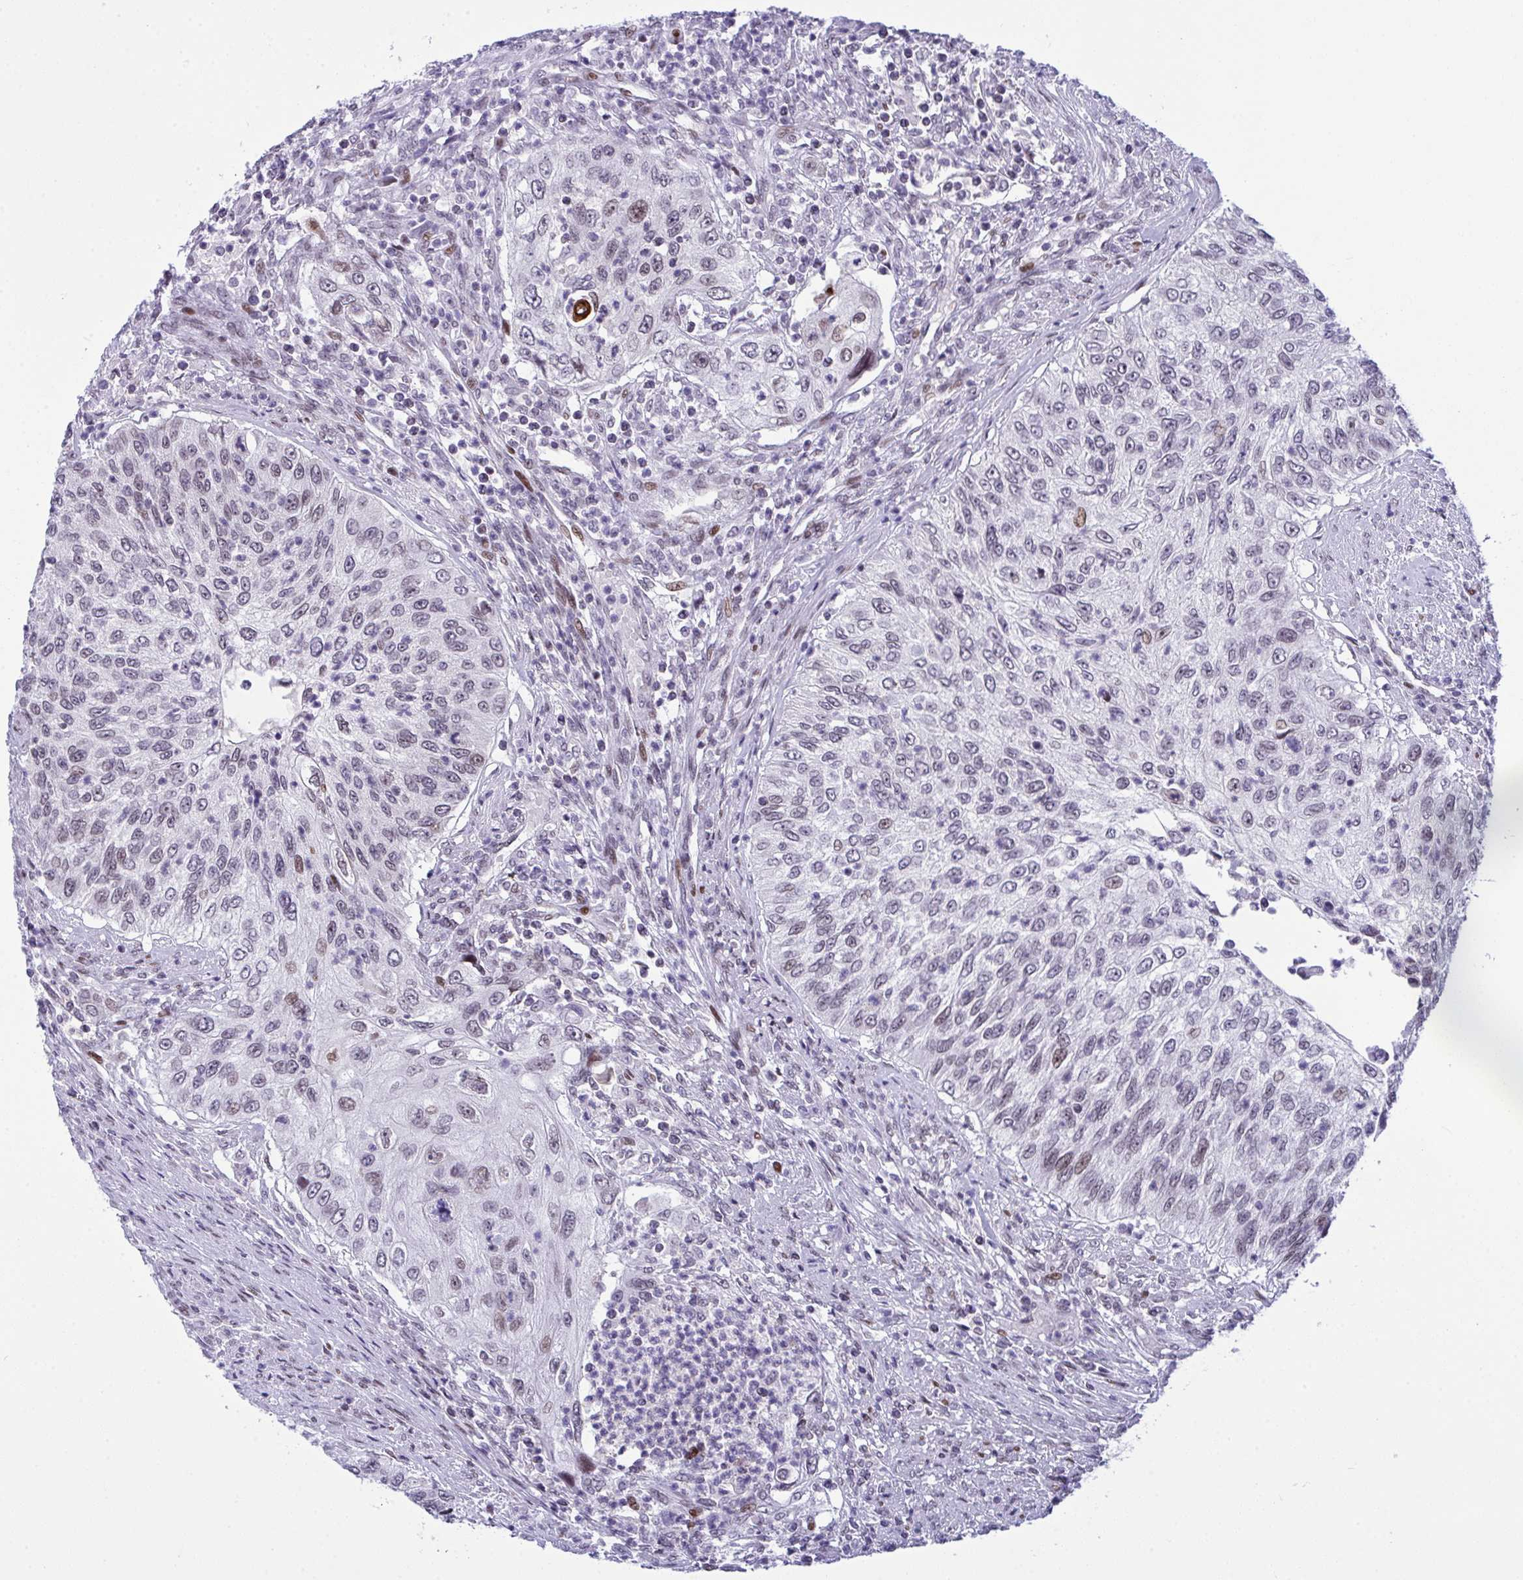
{"staining": {"intensity": "weak", "quantity": "<25%", "location": "nuclear"}, "tissue": "urothelial cancer", "cell_type": "Tumor cells", "image_type": "cancer", "snomed": [{"axis": "morphology", "description": "Urothelial carcinoma, High grade"}, {"axis": "topography", "description": "Urinary bladder"}], "caption": "Histopathology image shows no significant protein expression in tumor cells of urothelial cancer.", "gene": "ZFHX3", "patient": {"sex": "female", "age": 60}}